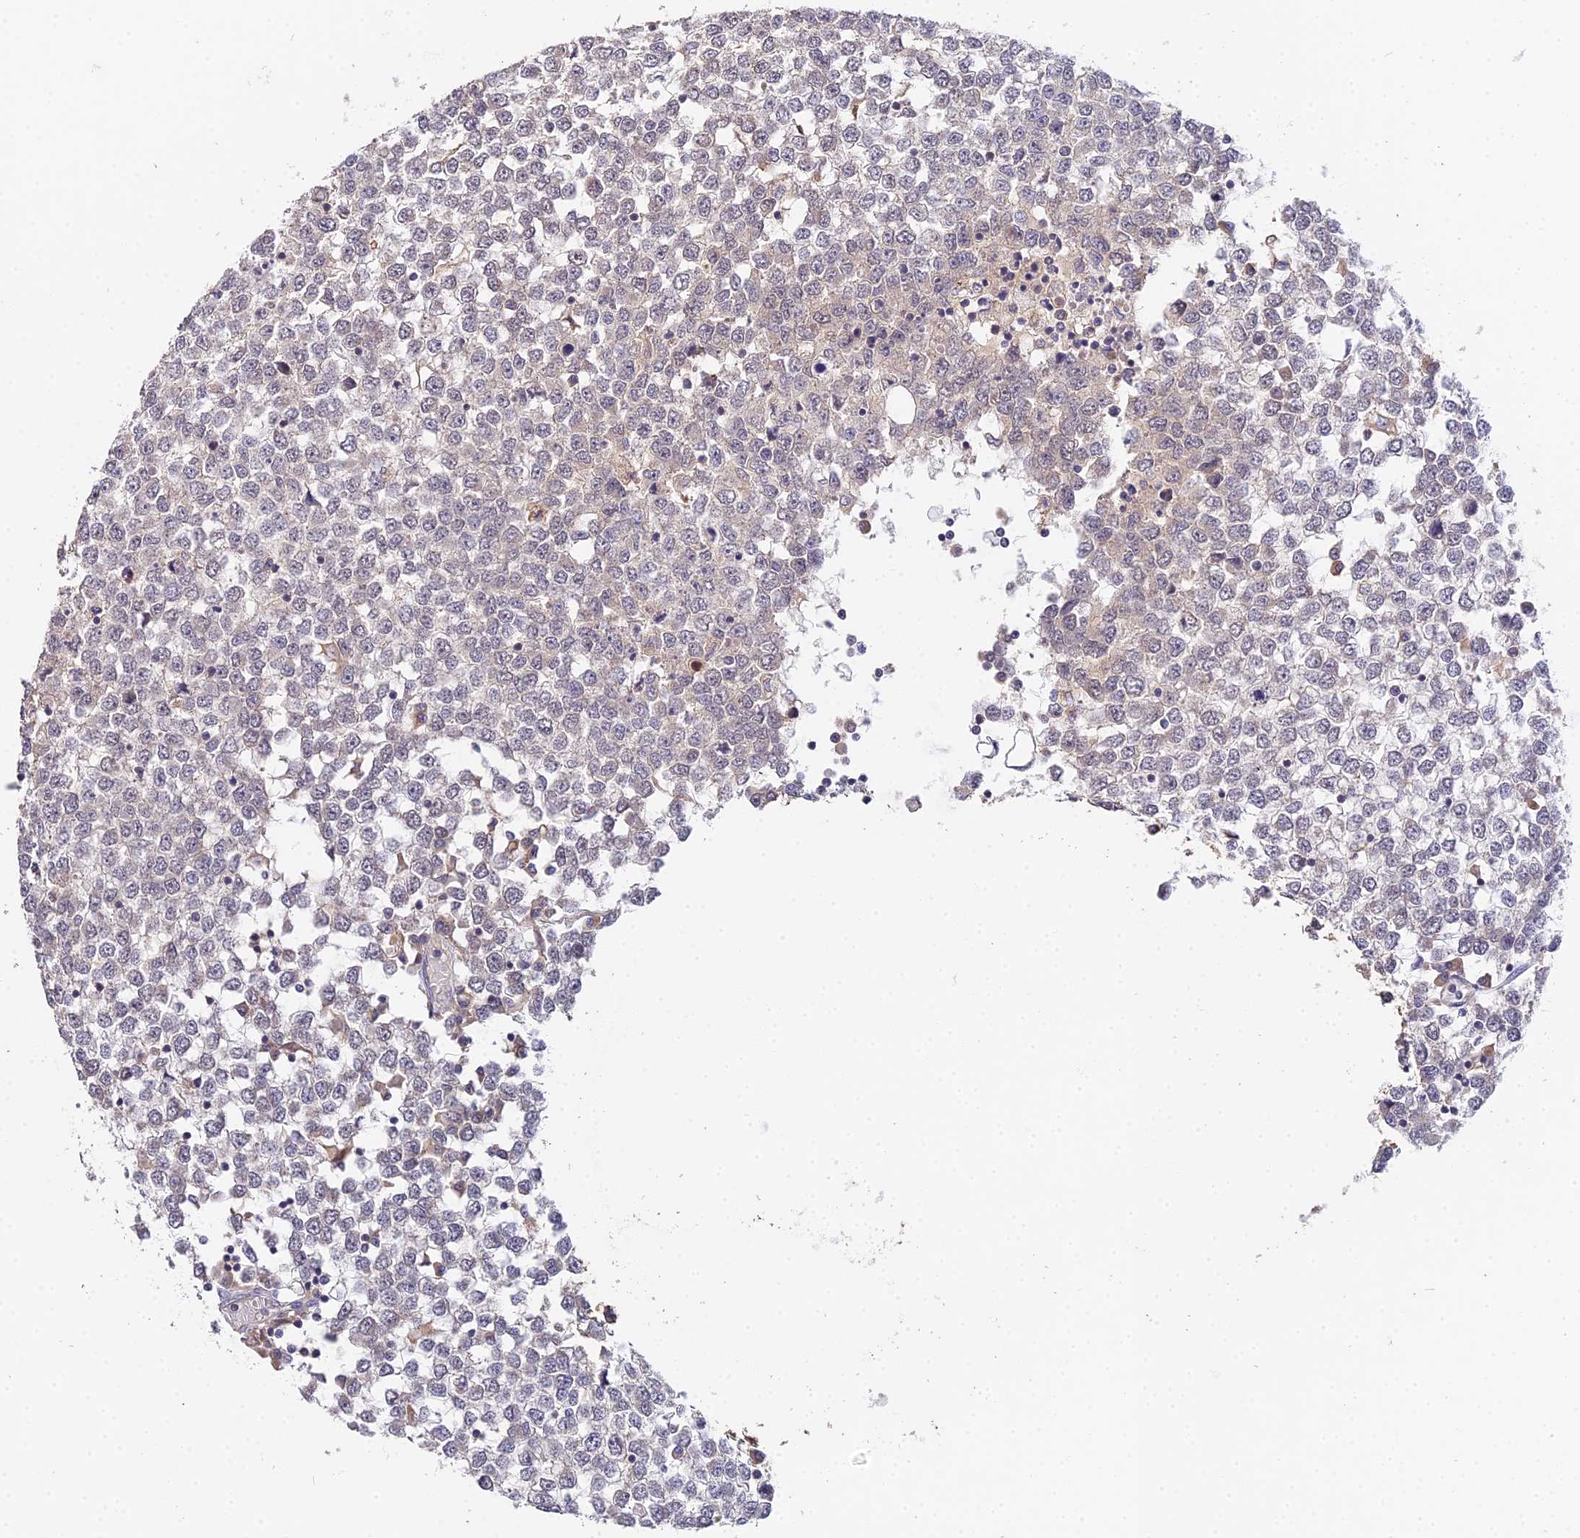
{"staining": {"intensity": "weak", "quantity": "<25%", "location": "nuclear"}, "tissue": "testis cancer", "cell_type": "Tumor cells", "image_type": "cancer", "snomed": [{"axis": "morphology", "description": "Seminoma, NOS"}, {"axis": "topography", "description": "Testis"}], "caption": "Immunohistochemistry photomicrograph of testis cancer stained for a protein (brown), which reveals no positivity in tumor cells.", "gene": "TPRX1", "patient": {"sex": "male", "age": 65}}